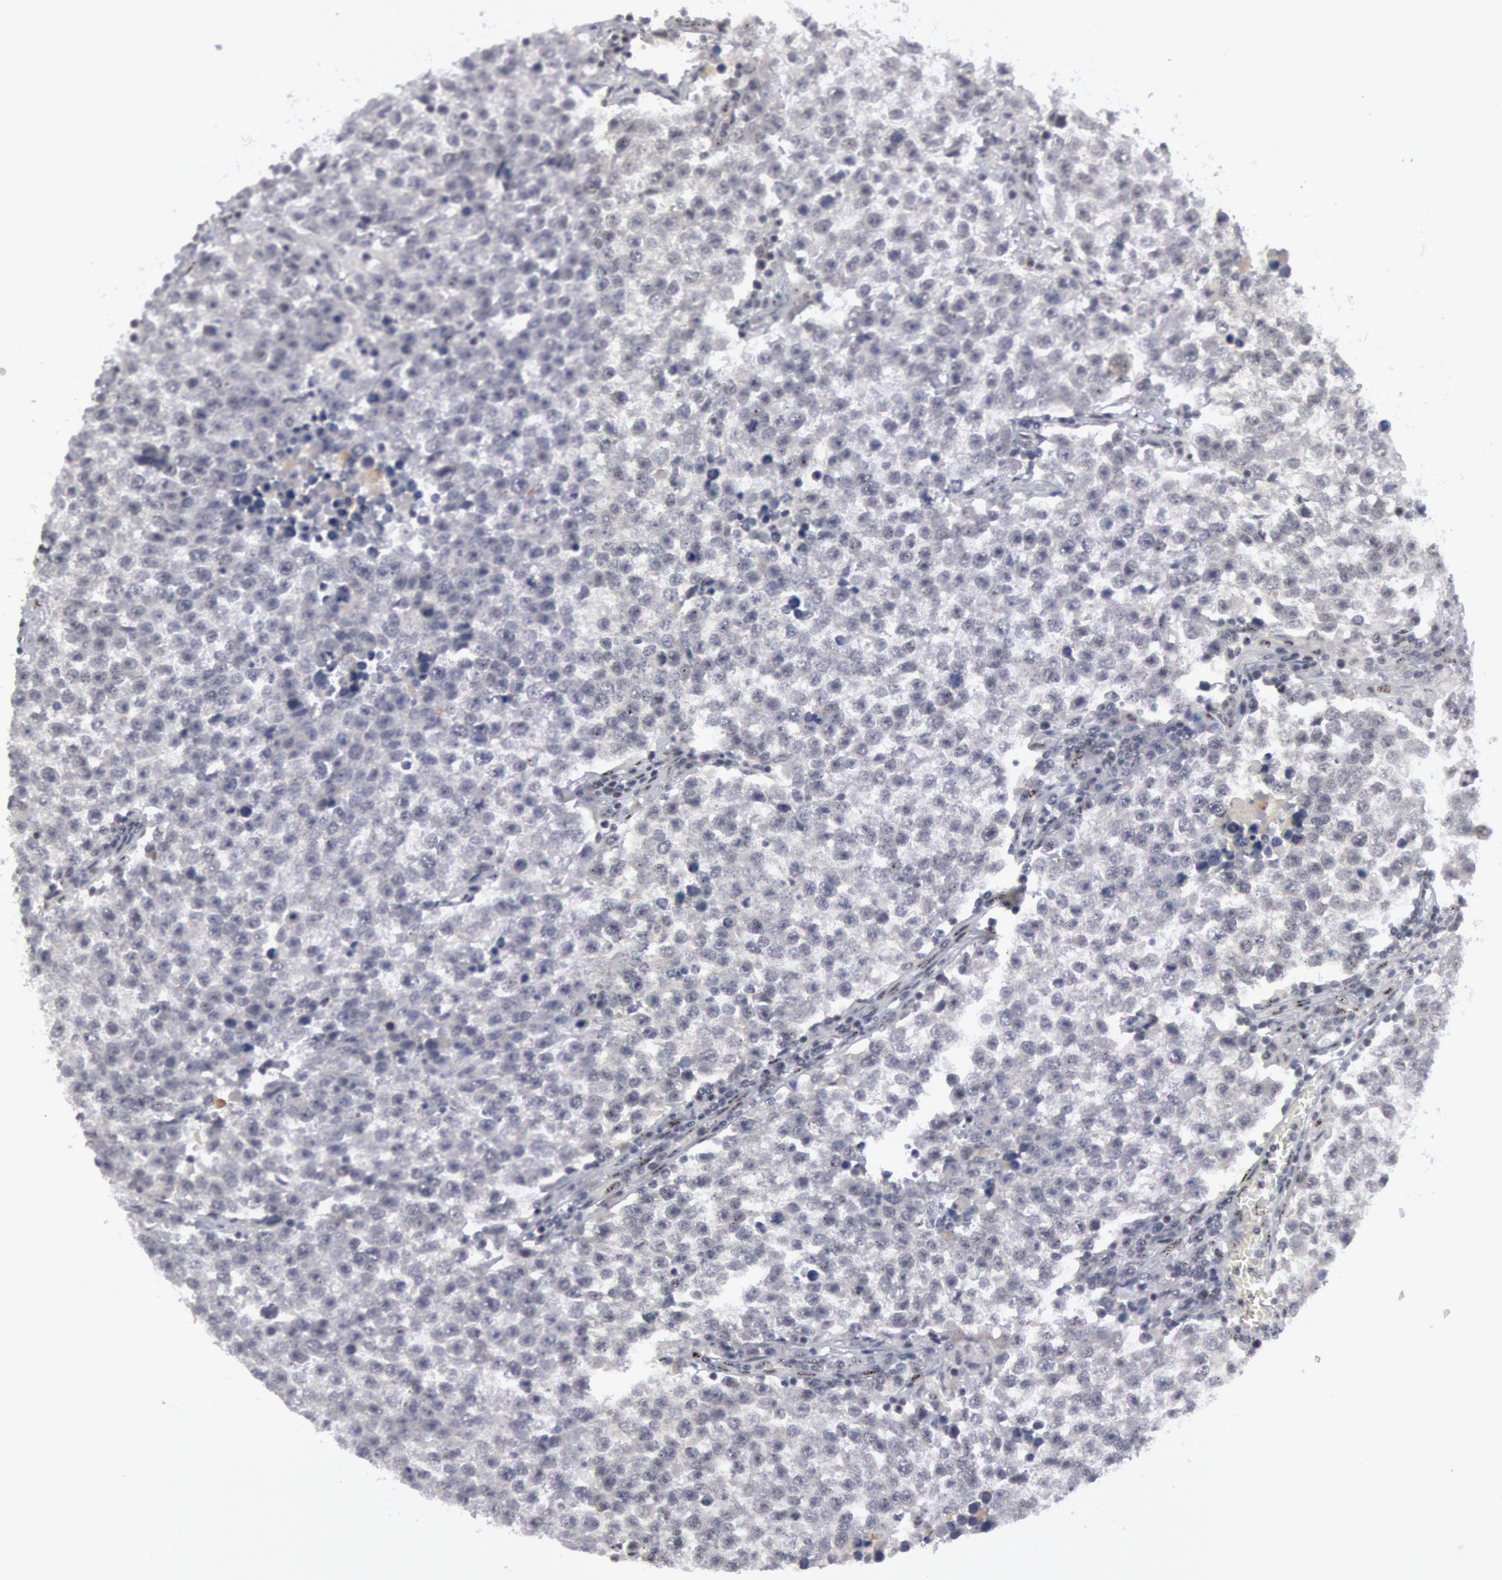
{"staining": {"intensity": "negative", "quantity": "none", "location": "none"}, "tissue": "testis cancer", "cell_type": "Tumor cells", "image_type": "cancer", "snomed": [{"axis": "morphology", "description": "Seminoma, NOS"}, {"axis": "topography", "description": "Testis"}], "caption": "Tumor cells show no significant protein staining in testis cancer (seminoma).", "gene": "FOXO1", "patient": {"sex": "male", "age": 36}}